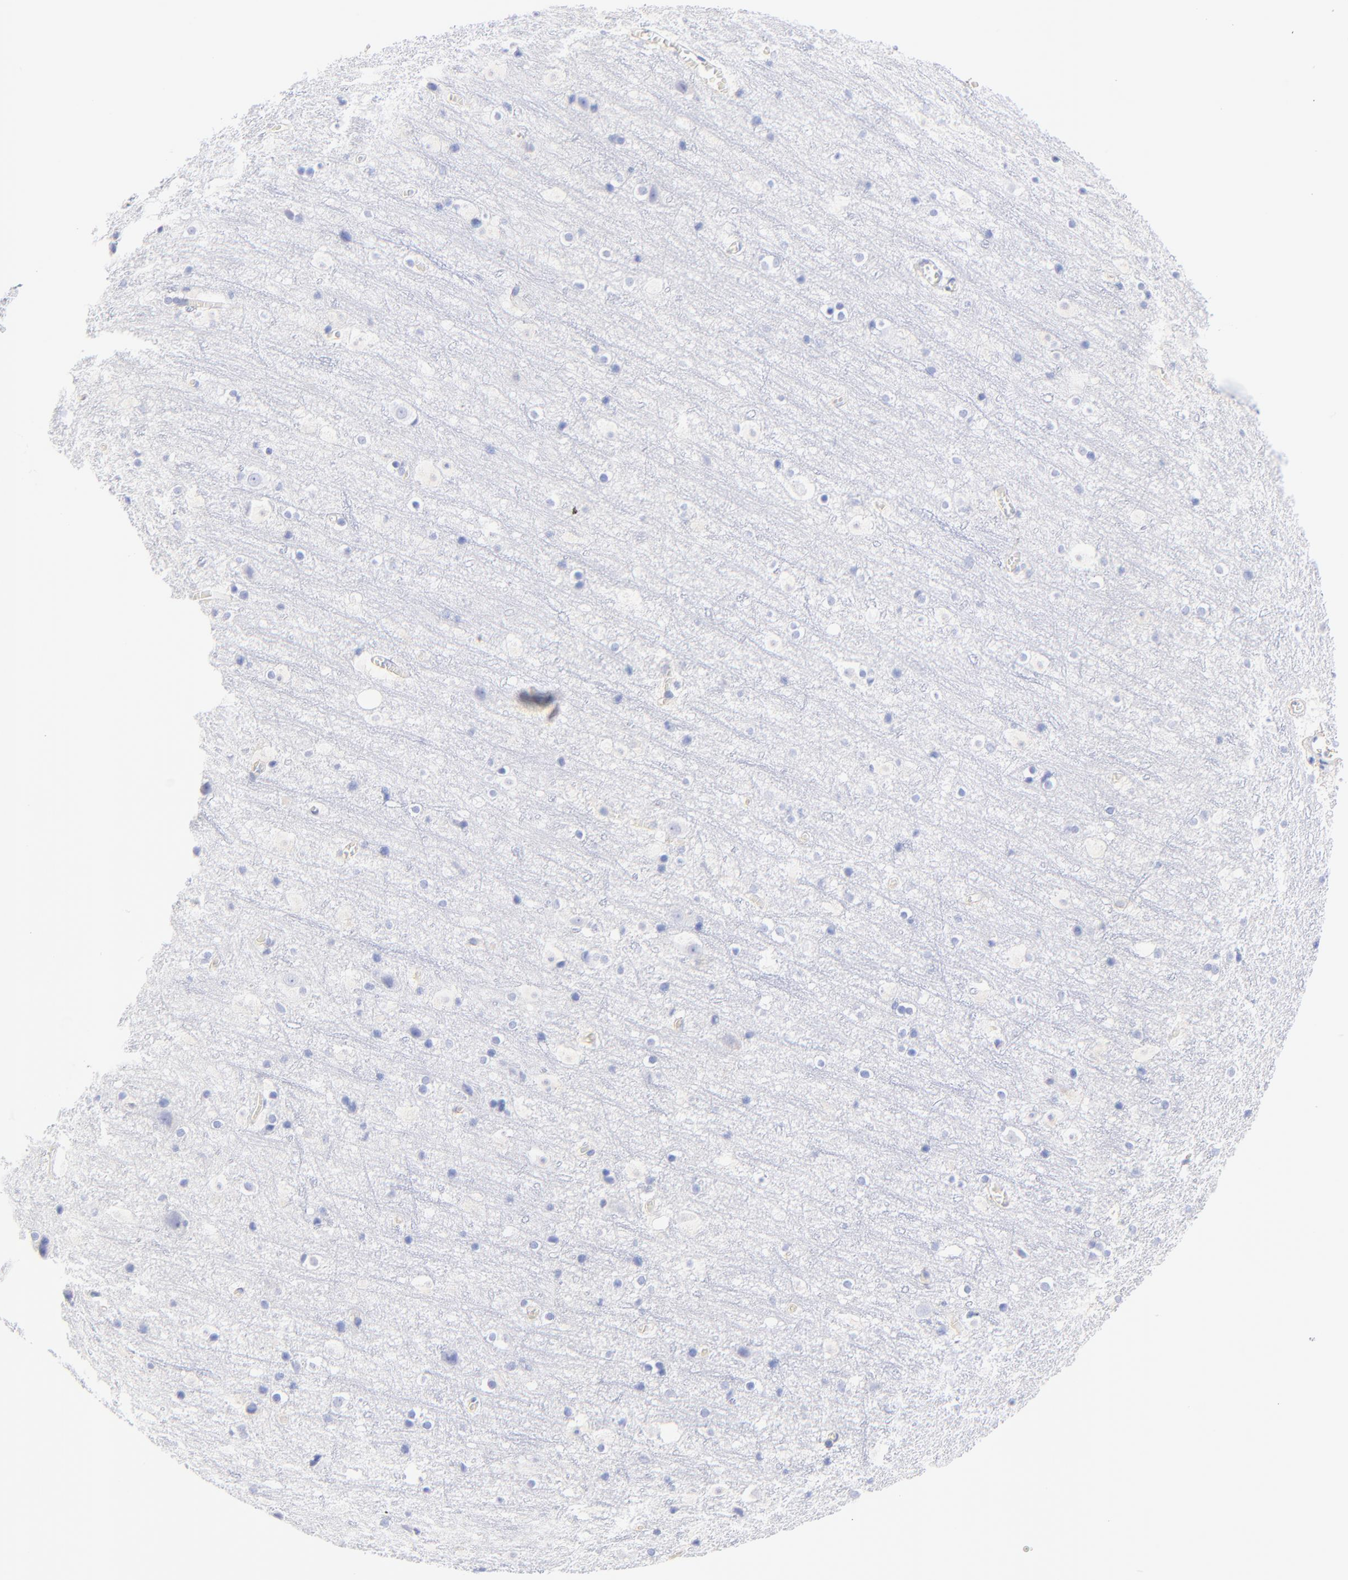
{"staining": {"intensity": "negative", "quantity": "none", "location": "none"}, "tissue": "cerebral cortex", "cell_type": "Endothelial cells", "image_type": "normal", "snomed": [{"axis": "morphology", "description": "Normal tissue, NOS"}, {"axis": "topography", "description": "Cerebral cortex"}], "caption": "This micrograph is of unremarkable cerebral cortex stained with IHC to label a protein in brown with the nuclei are counter-stained blue. There is no staining in endothelial cells. The staining is performed using DAB (3,3'-diaminobenzidine) brown chromogen with nuclei counter-stained in using hematoxylin.", "gene": "C1QTNF6", "patient": {"sex": "male", "age": 45}}